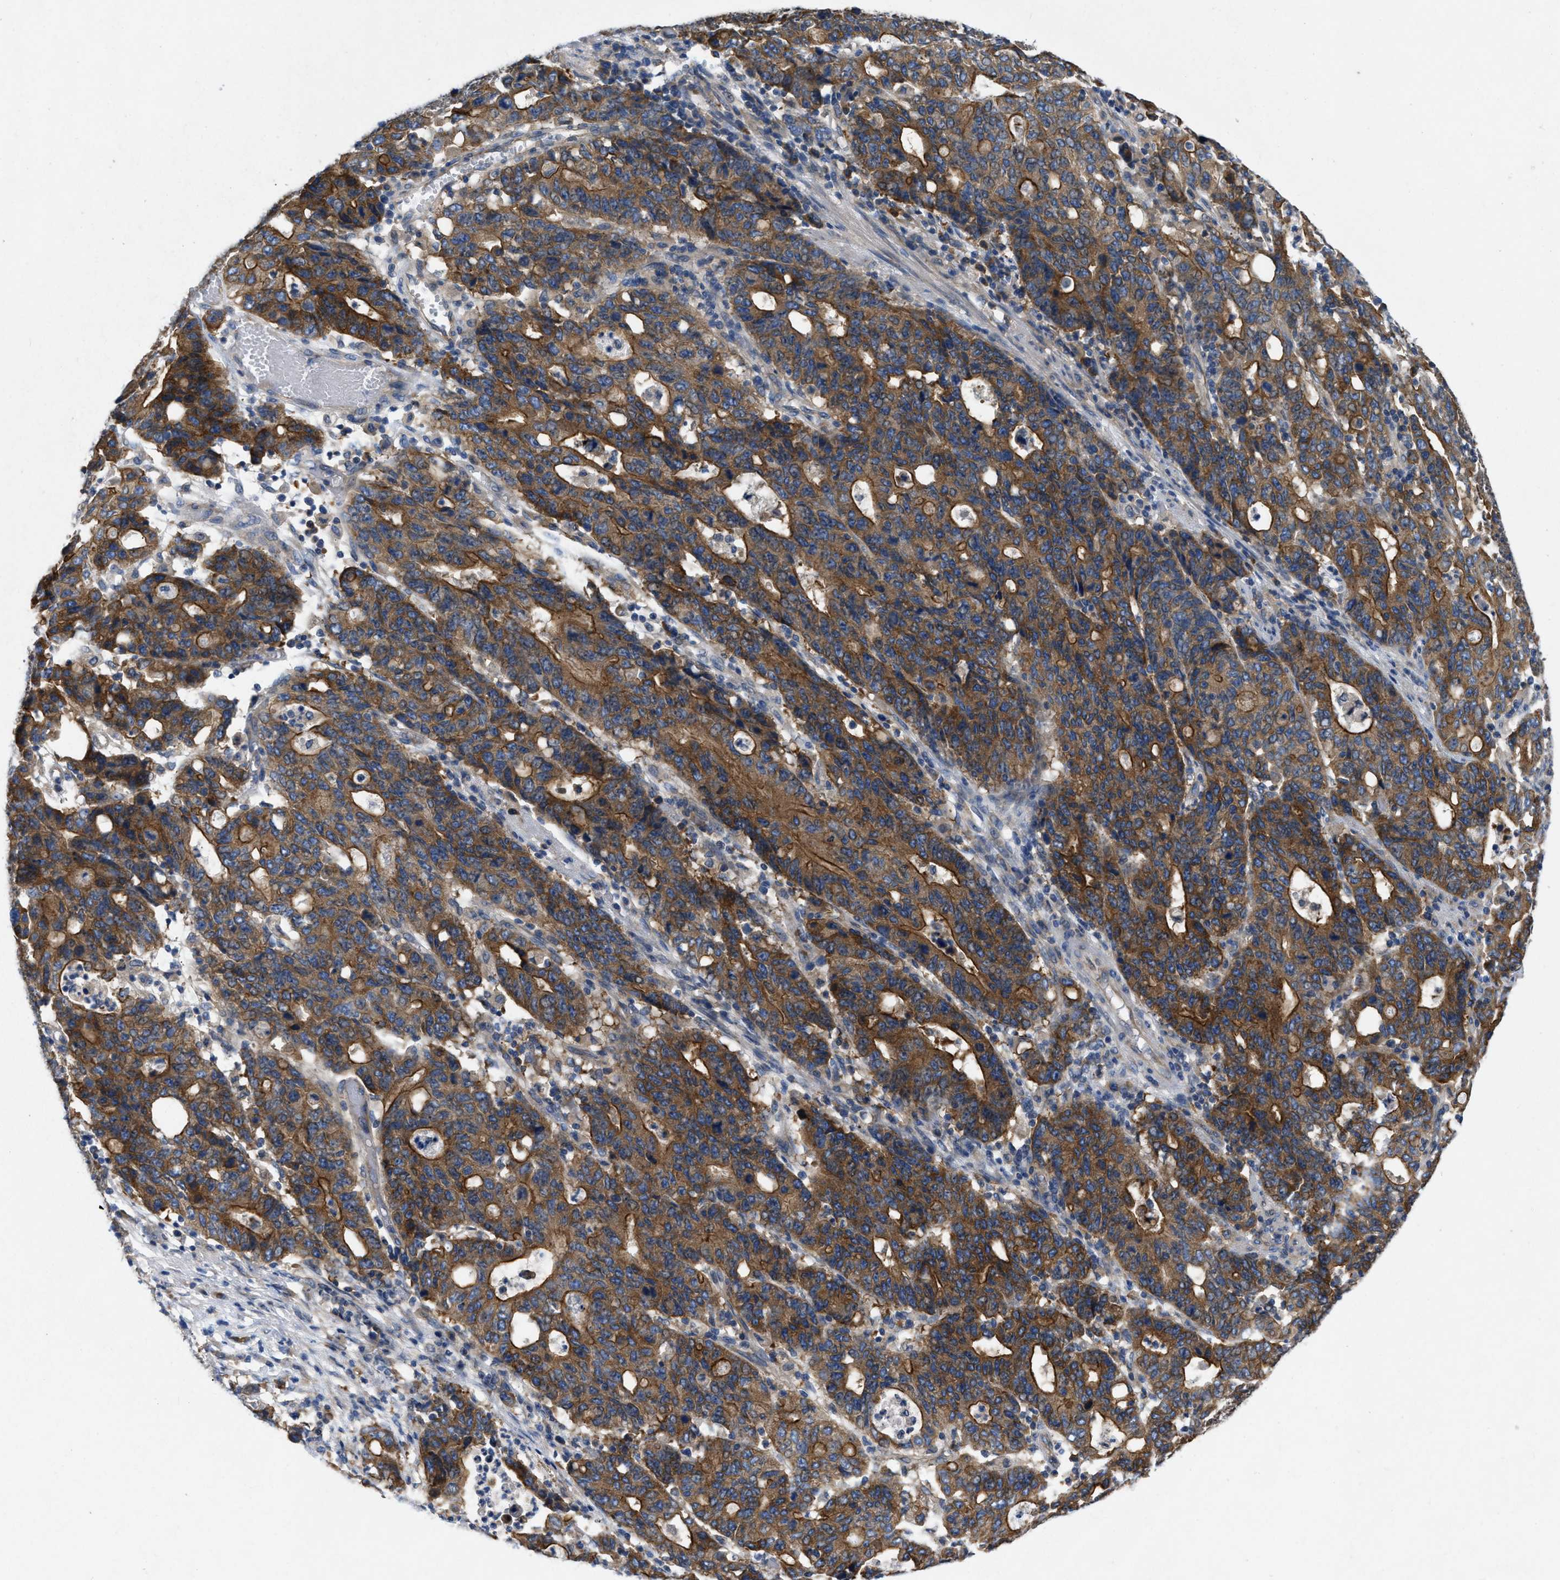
{"staining": {"intensity": "strong", "quantity": ">75%", "location": "cytoplasmic/membranous"}, "tissue": "stomach cancer", "cell_type": "Tumor cells", "image_type": "cancer", "snomed": [{"axis": "morphology", "description": "Adenocarcinoma, NOS"}, {"axis": "topography", "description": "Stomach, upper"}], "caption": "Immunohistochemical staining of adenocarcinoma (stomach) shows strong cytoplasmic/membranous protein expression in approximately >75% of tumor cells.", "gene": "TMEM131", "patient": {"sex": "male", "age": 69}}